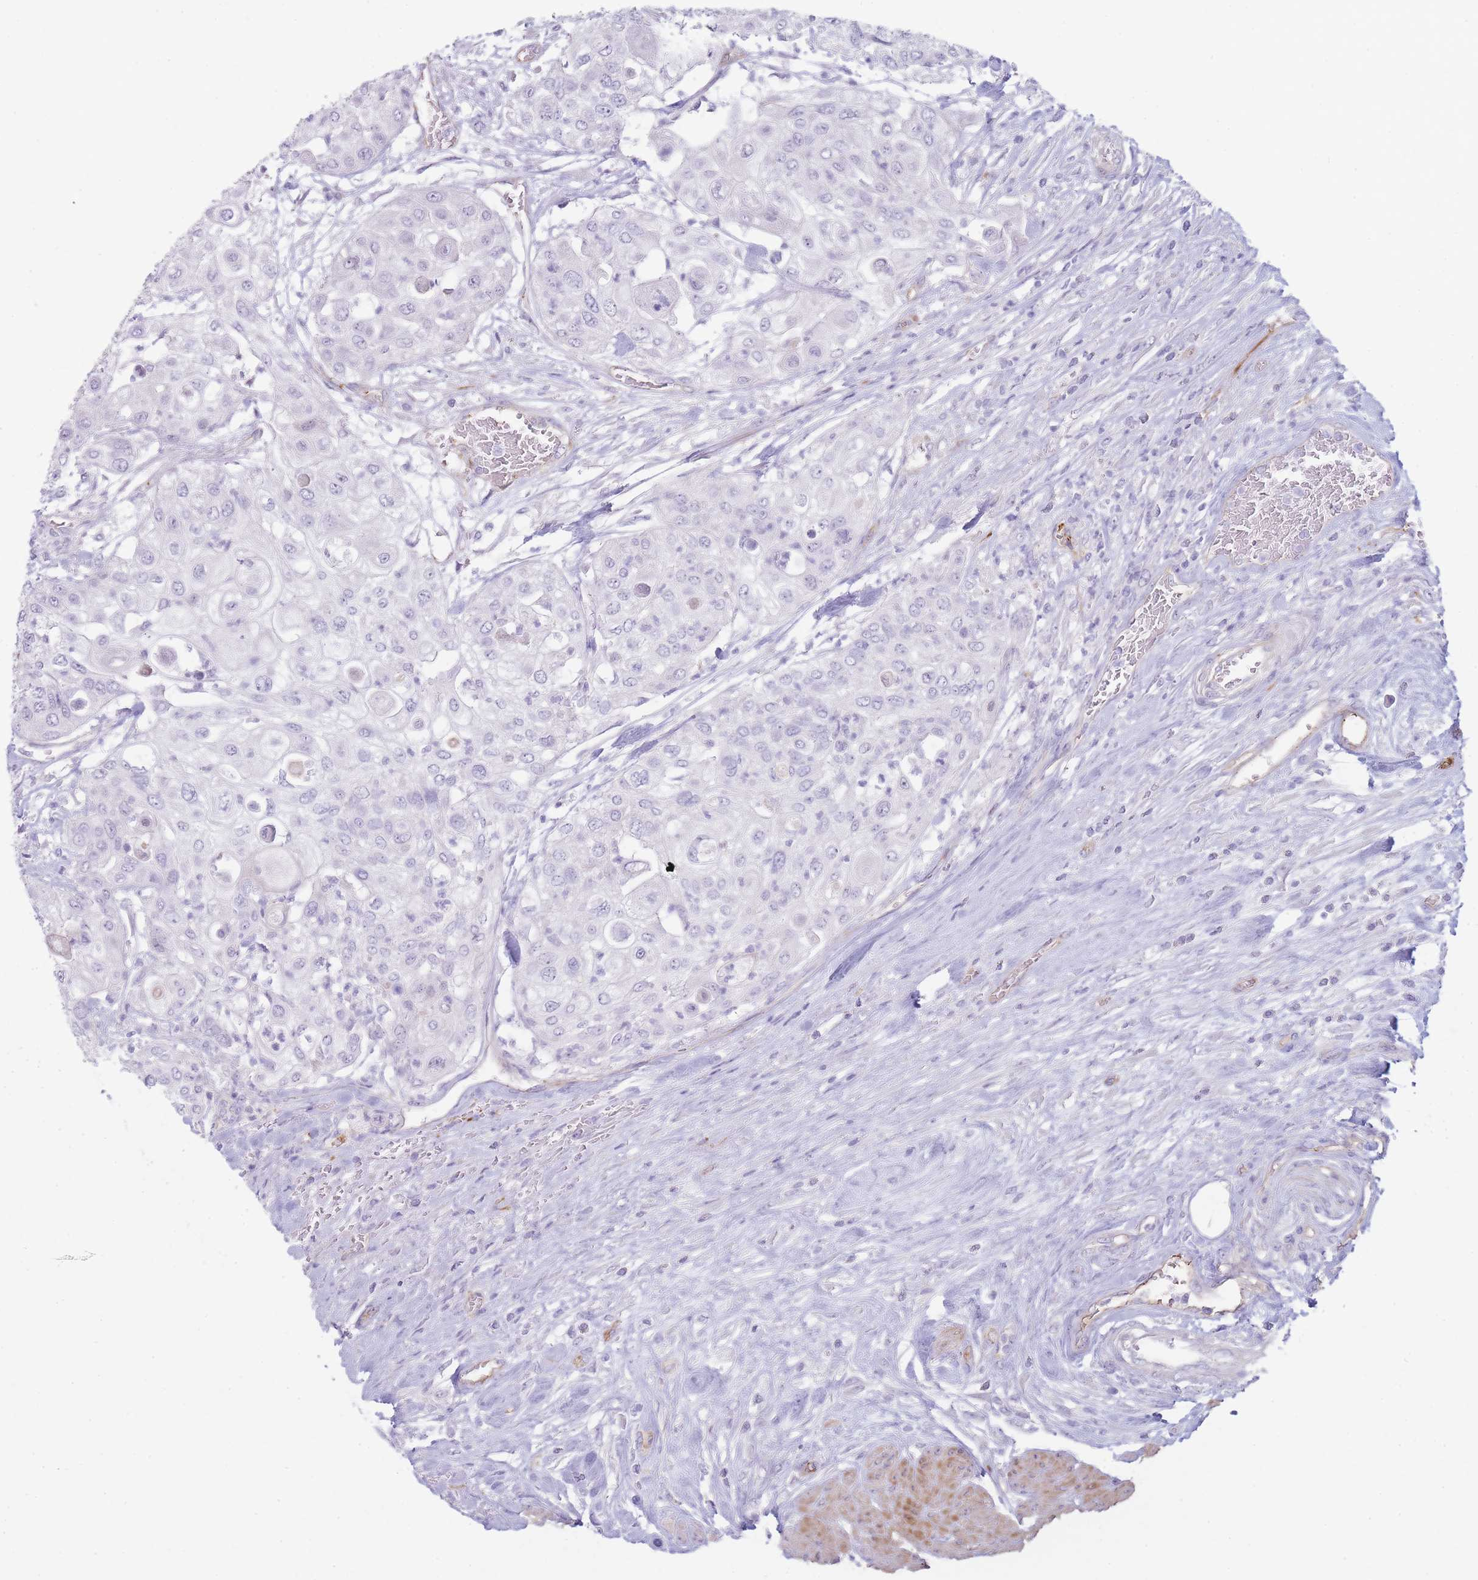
{"staining": {"intensity": "negative", "quantity": "none", "location": "none"}, "tissue": "urothelial cancer", "cell_type": "Tumor cells", "image_type": "cancer", "snomed": [{"axis": "morphology", "description": "Urothelial carcinoma, High grade"}, {"axis": "topography", "description": "Urinary bladder"}], "caption": "DAB immunohistochemical staining of human urothelial cancer reveals no significant expression in tumor cells. (Brightfield microscopy of DAB (3,3'-diaminobenzidine) immunohistochemistry at high magnification).", "gene": "UTP14A", "patient": {"sex": "female", "age": 79}}